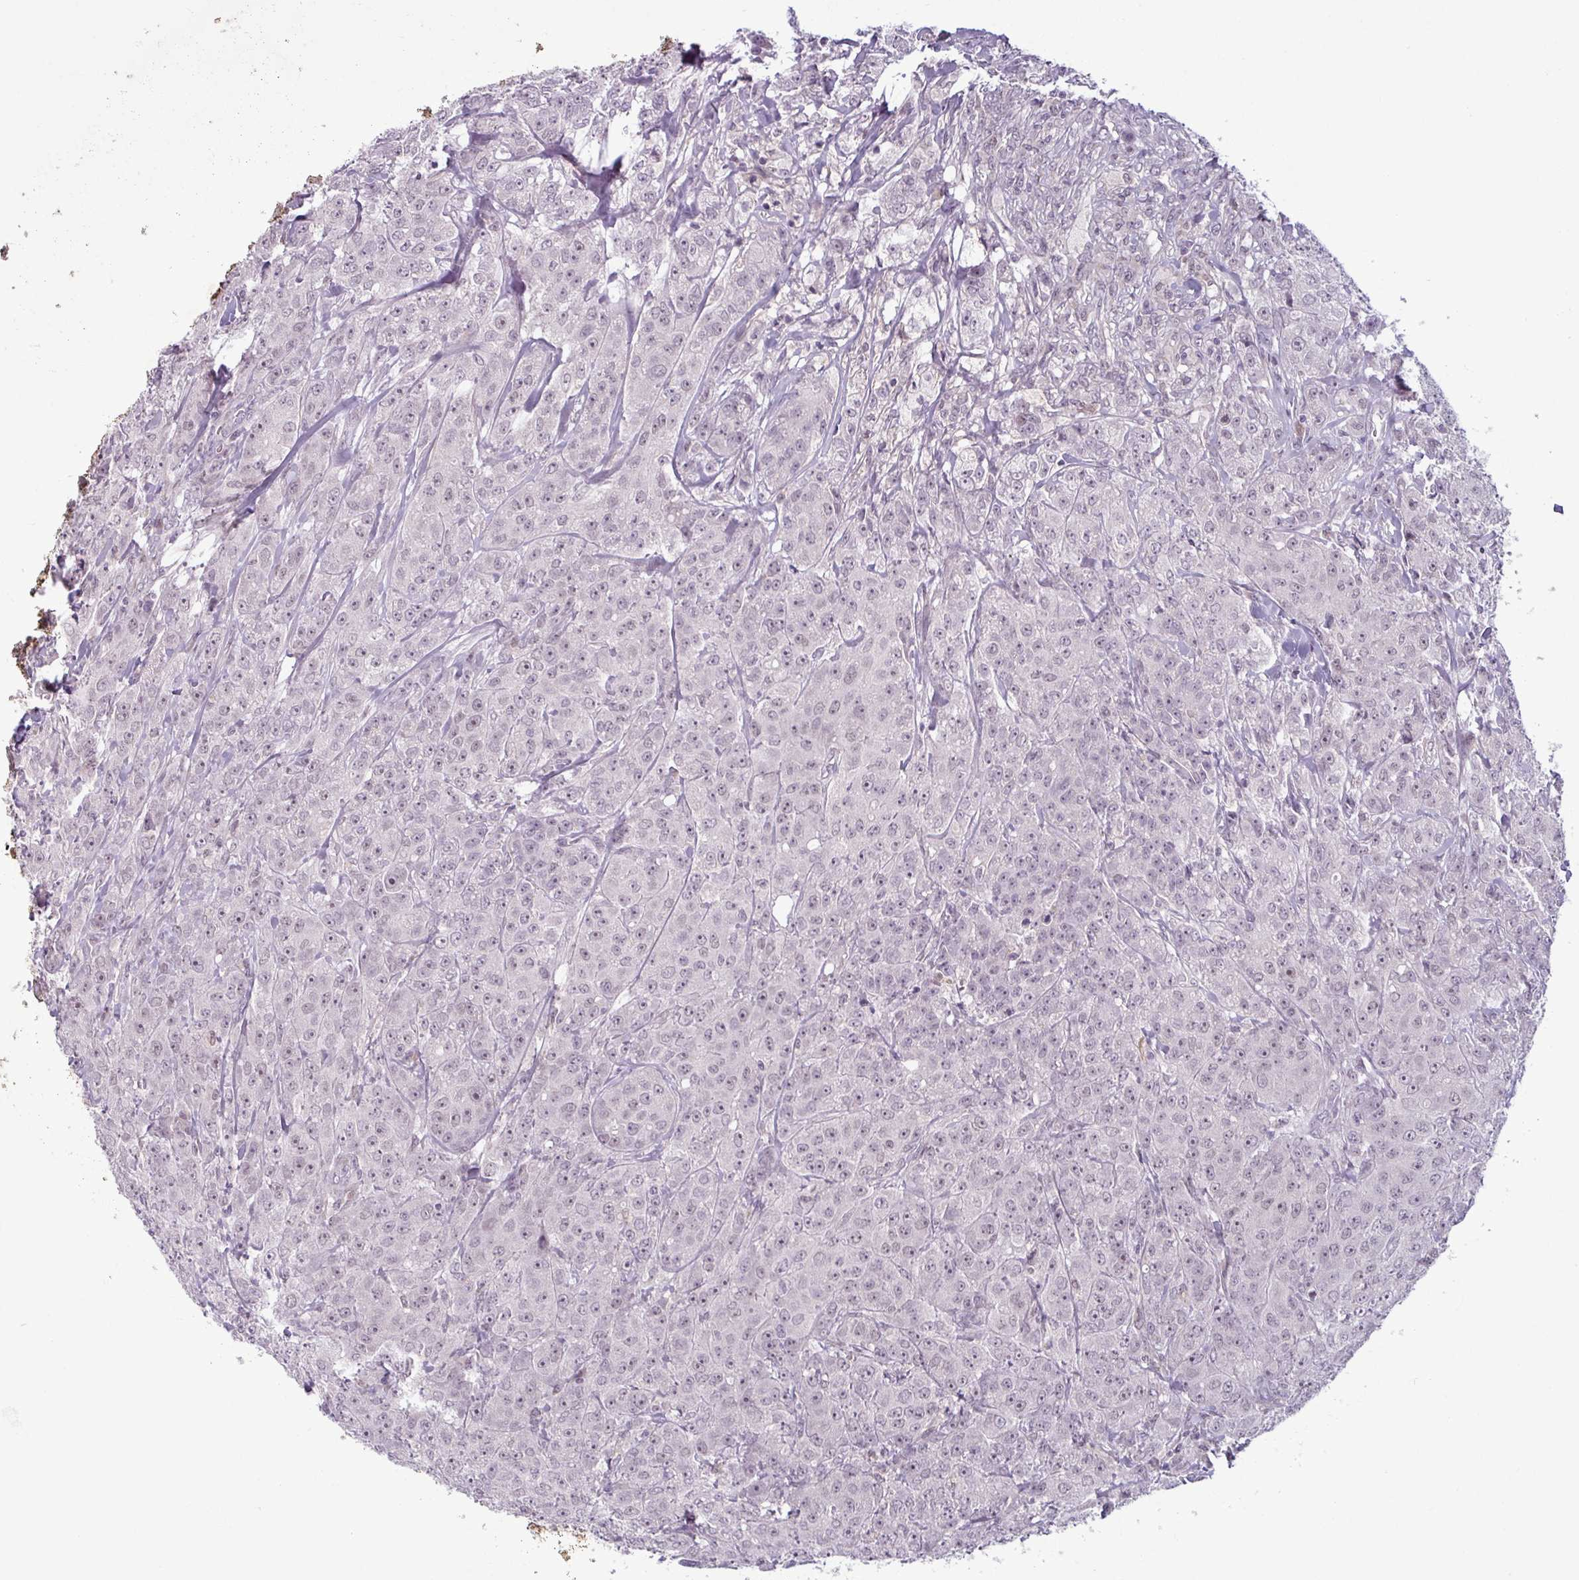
{"staining": {"intensity": "weak", "quantity": "25%-75%", "location": "nuclear"}, "tissue": "breast cancer", "cell_type": "Tumor cells", "image_type": "cancer", "snomed": [{"axis": "morphology", "description": "Duct carcinoma"}, {"axis": "topography", "description": "Breast"}], "caption": "The image displays immunohistochemical staining of intraductal carcinoma (breast). There is weak nuclear positivity is identified in about 25%-75% of tumor cells.", "gene": "UVSSA", "patient": {"sex": "female", "age": 43}}